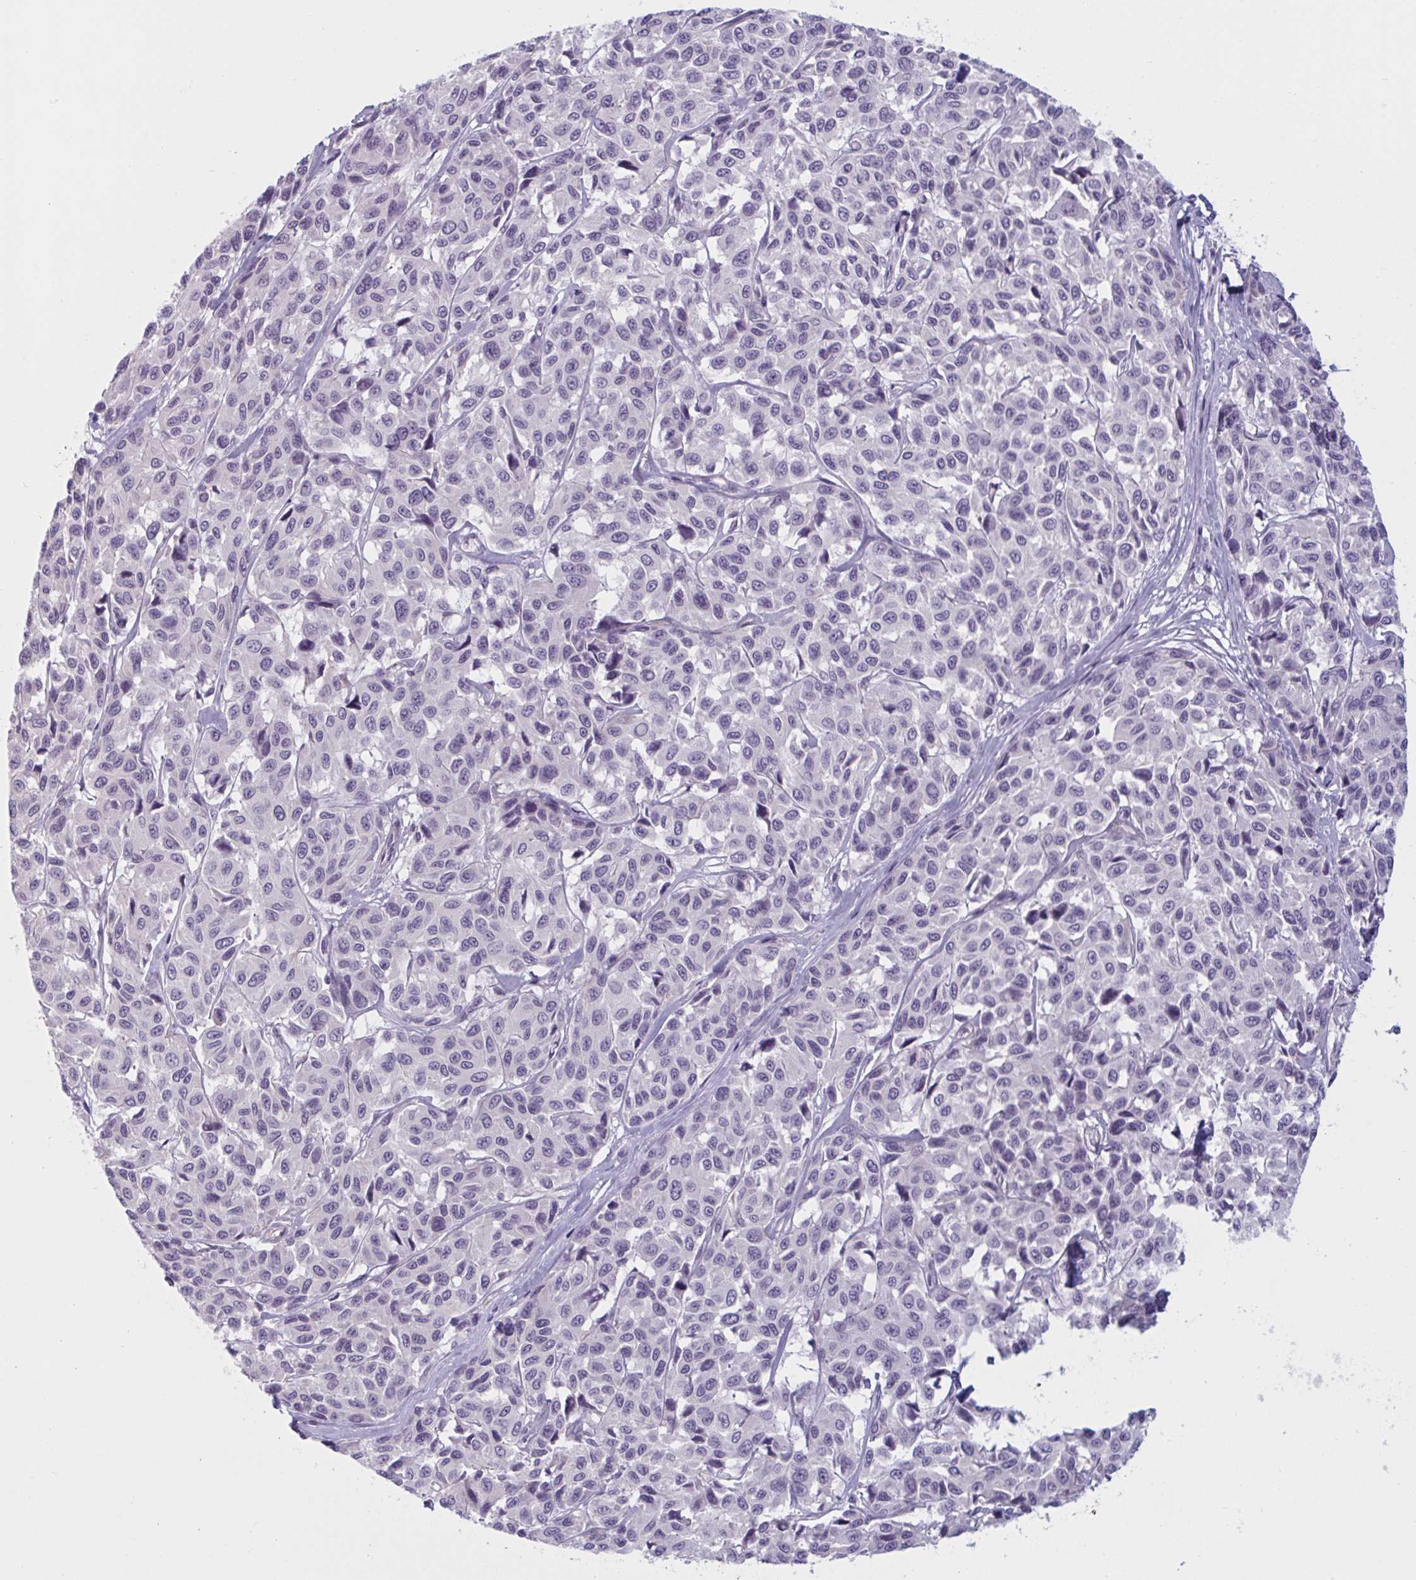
{"staining": {"intensity": "negative", "quantity": "none", "location": "none"}, "tissue": "melanoma", "cell_type": "Tumor cells", "image_type": "cancer", "snomed": [{"axis": "morphology", "description": "Malignant melanoma, NOS"}, {"axis": "topography", "description": "Skin"}], "caption": "IHC image of neoplastic tissue: human malignant melanoma stained with DAB reveals no significant protein expression in tumor cells.", "gene": "OR1L3", "patient": {"sex": "female", "age": 66}}